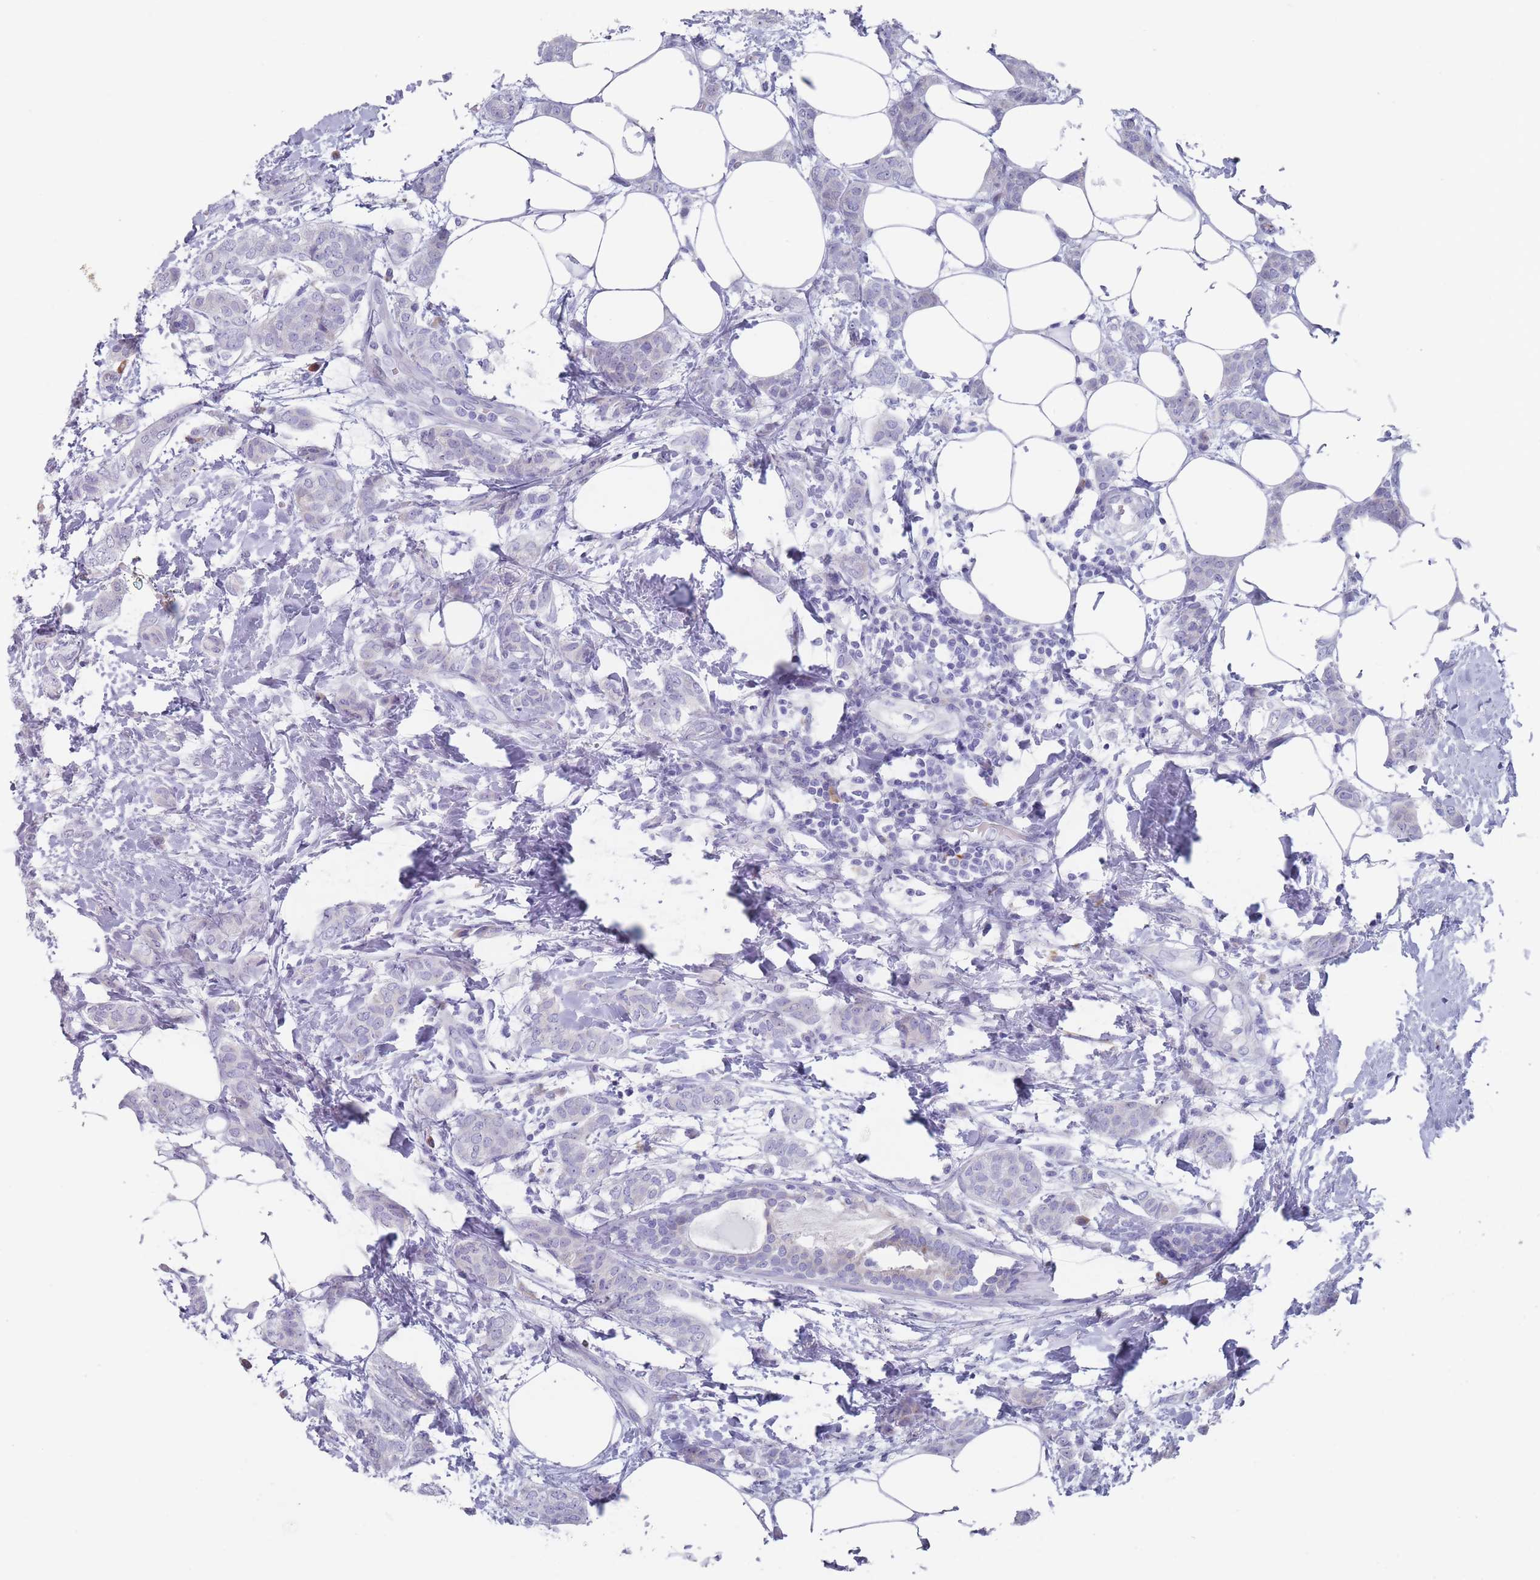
{"staining": {"intensity": "negative", "quantity": "none", "location": "none"}, "tissue": "breast cancer", "cell_type": "Tumor cells", "image_type": "cancer", "snomed": [{"axis": "morphology", "description": "Duct carcinoma"}, {"axis": "topography", "description": "Breast"}], "caption": "Breast infiltrating ductal carcinoma was stained to show a protein in brown. There is no significant staining in tumor cells.", "gene": "ST8SIA5", "patient": {"sex": "female", "age": 72}}